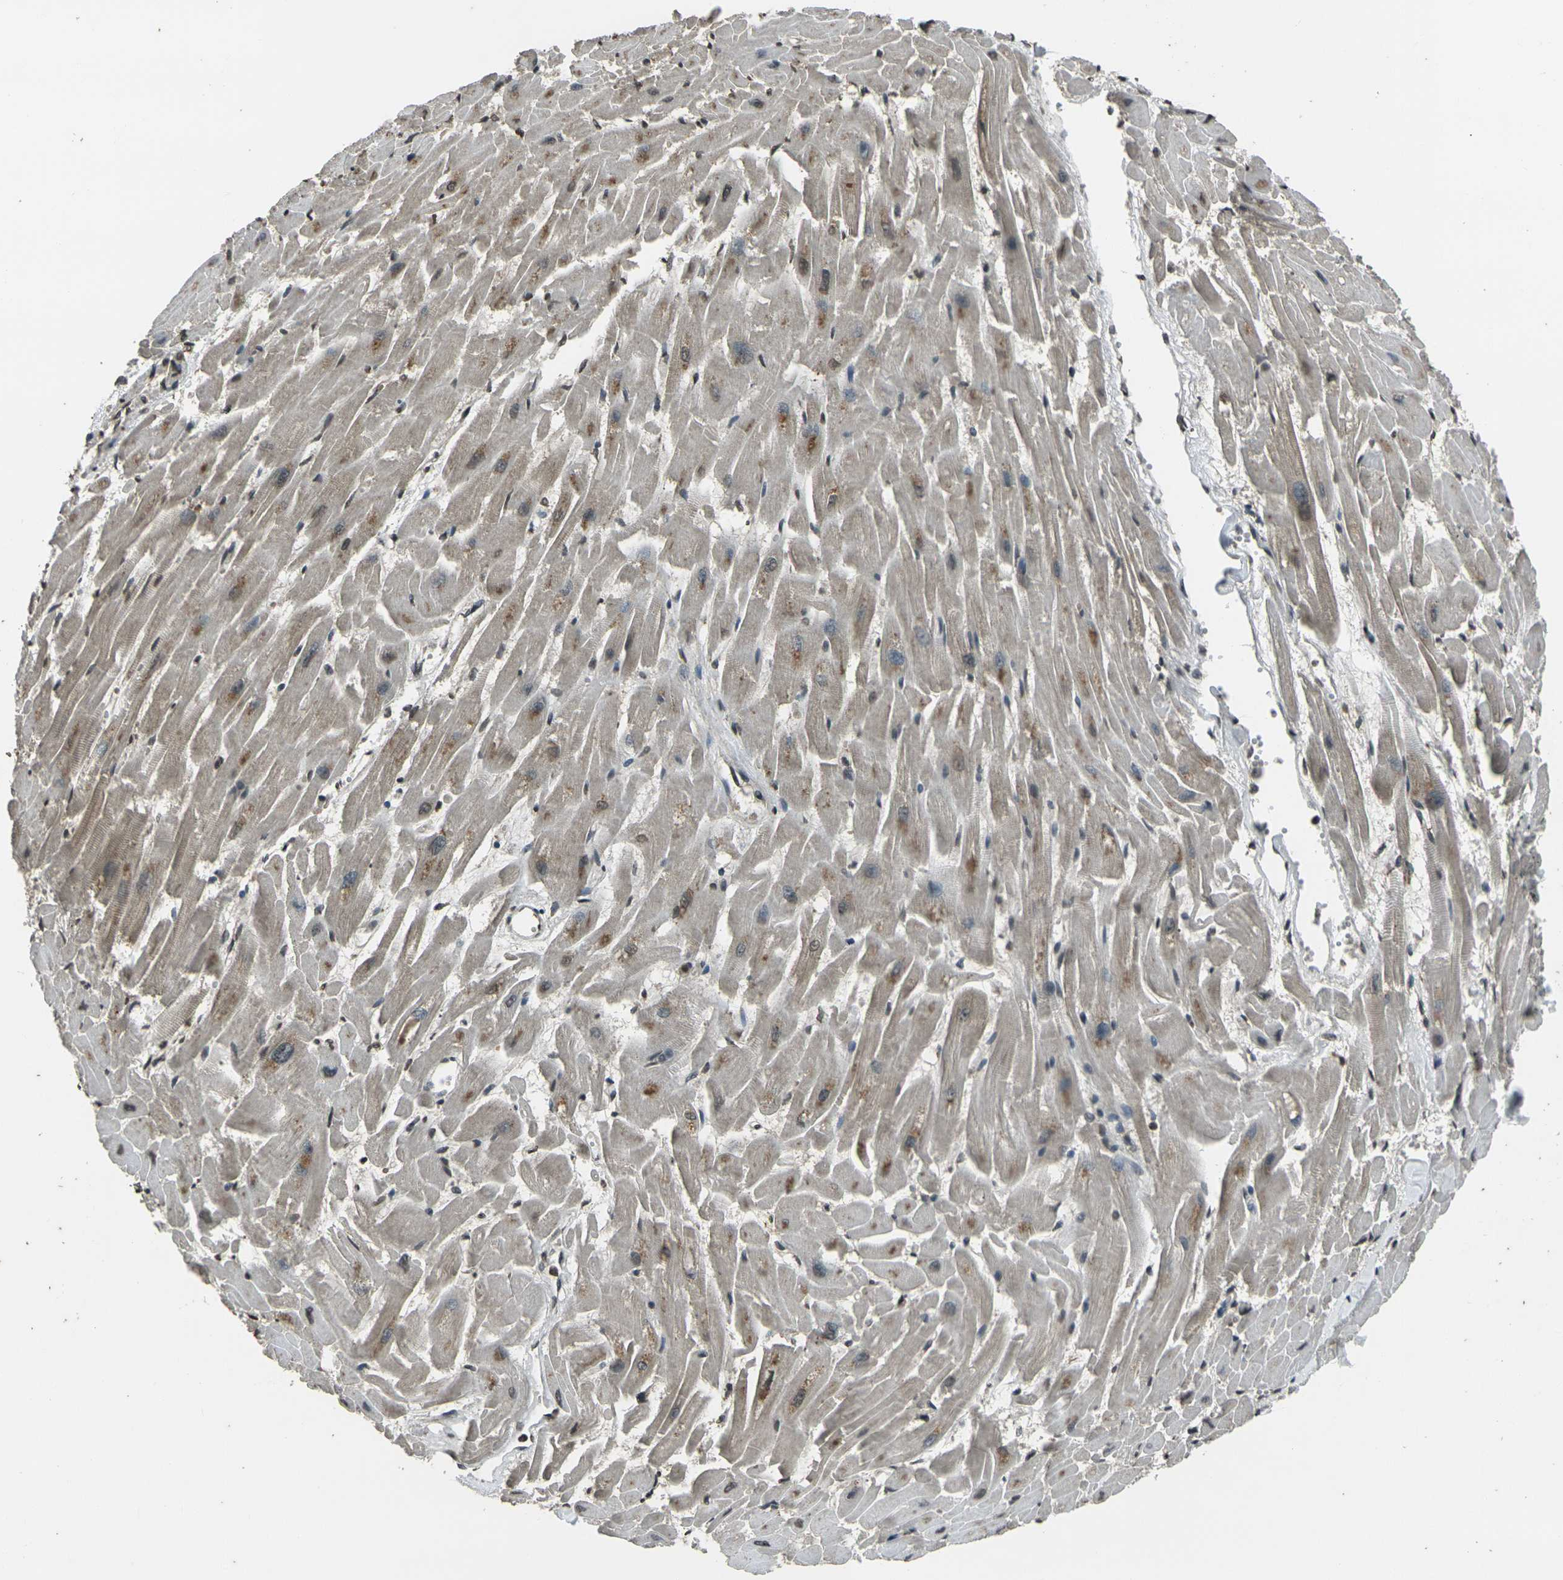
{"staining": {"intensity": "moderate", "quantity": ">75%", "location": "cytoplasmic/membranous"}, "tissue": "heart muscle", "cell_type": "Cardiomyocytes", "image_type": "normal", "snomed": [{"axis": "morphology", "description": "Normal tissue, NOS"}, {"axis": "topography", "description": "Heart"}], "caption": "Cardiomyocytes show medium levels of moderate cytoplasmic/membranous staining in approximately >75% of cells in normal heart muscle.", "gene": "PRPF8", "patient": {"sex": "female", "age": 19}}